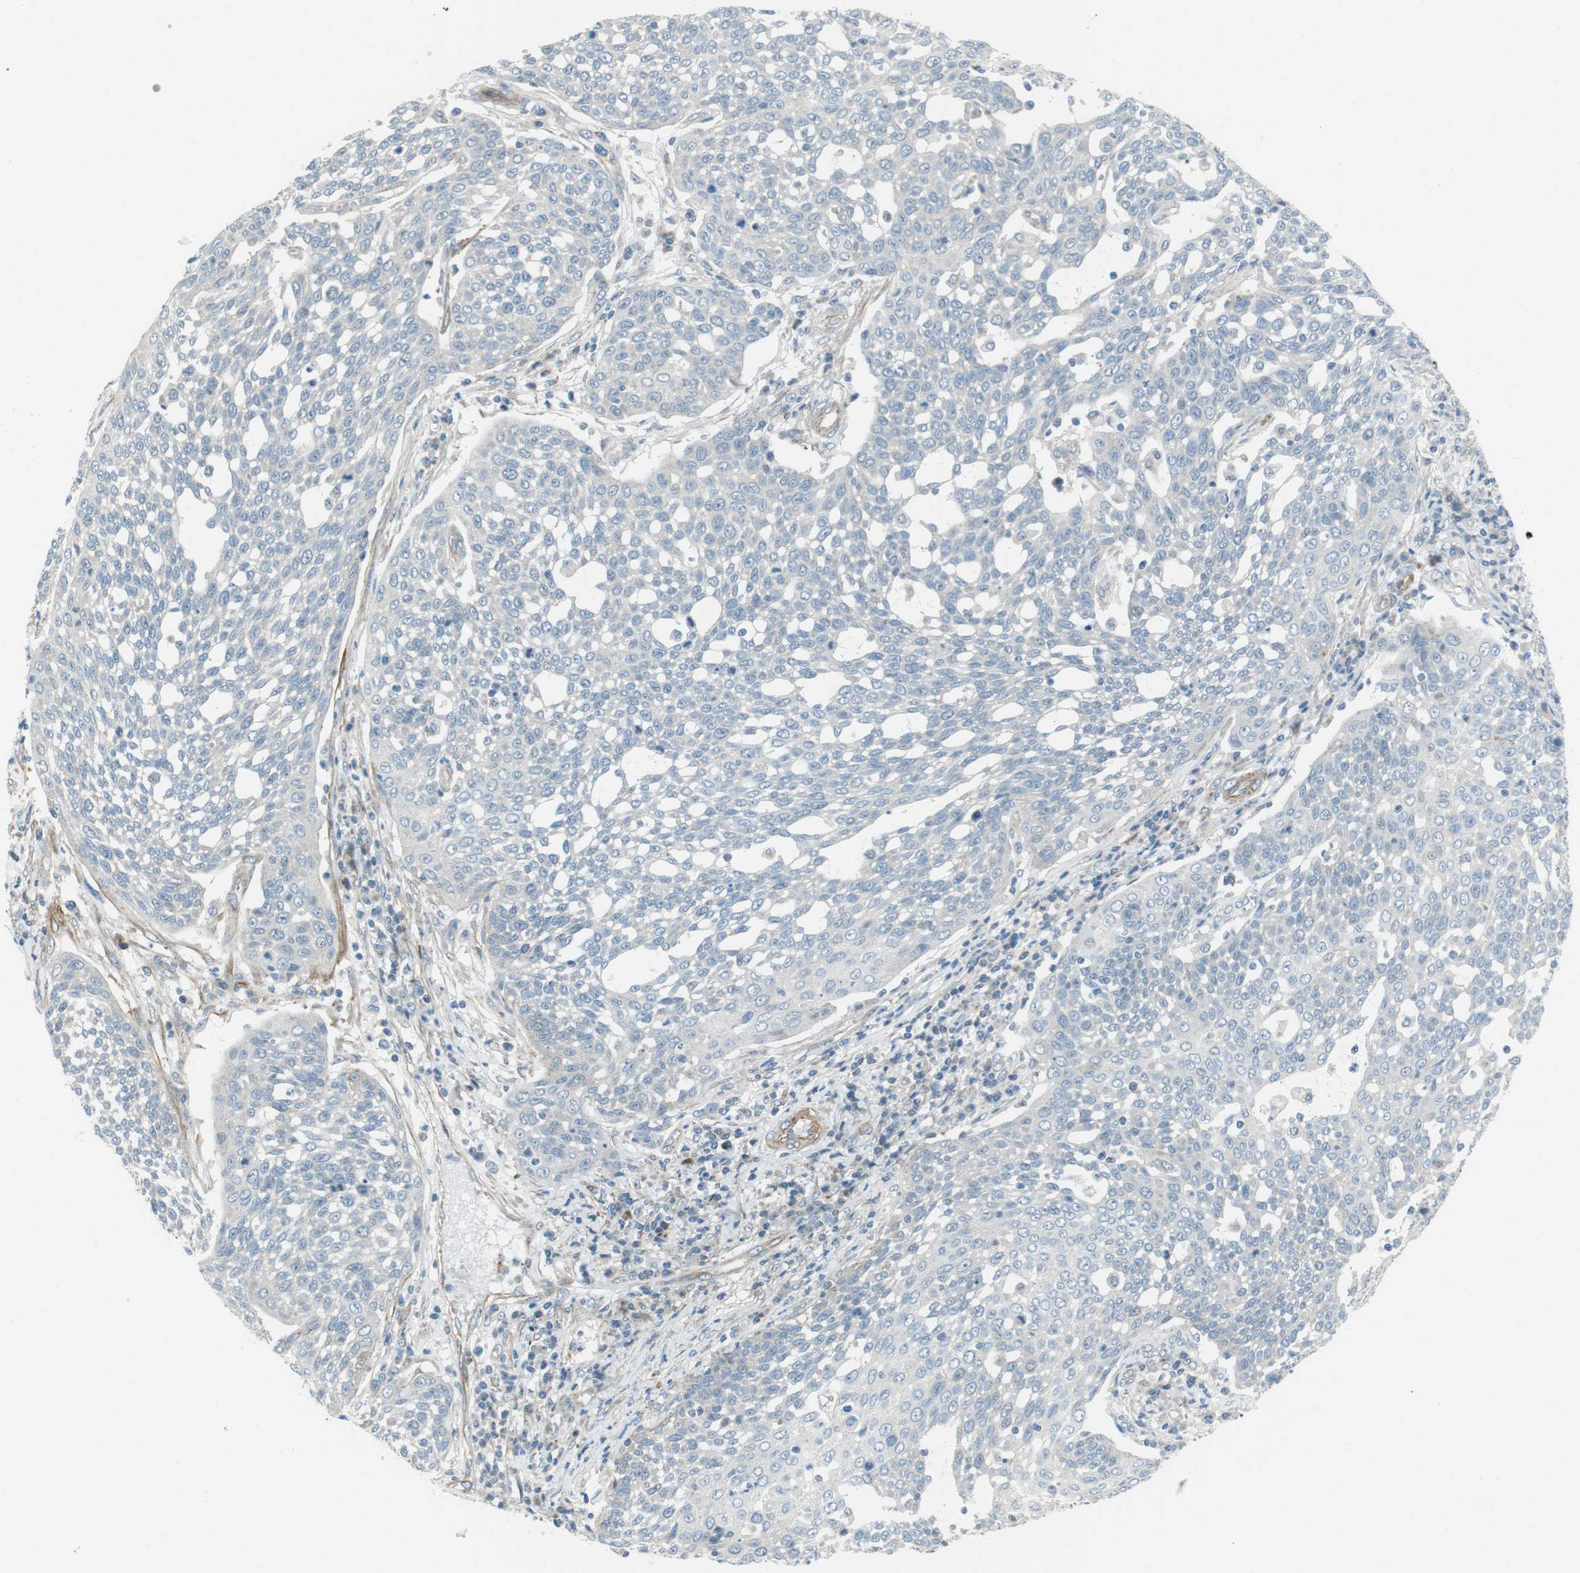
{"staining": {"intensity": "negative", "quantity": "none", "location": "none"}, "tissue": "cervical cancer", "cell_type": "Tumor cells", "image_type": "cancer", "snomed": [{"axis": "morphology", "description": "Squamous cell carcinoma, NOS"}, {"axis": "topography", "description": "Cervix"}], "caption": "Tumor cells are negative for brown protein staining in squamous cell carcinoma (cervical). (Brightfield microscopy of DAB (3,3'-diaminobenzidine) immunohistochemistry (IHC) at high magnification).", "gene": "FAM174B", "patient": {"sex": "female", "age": 34}}